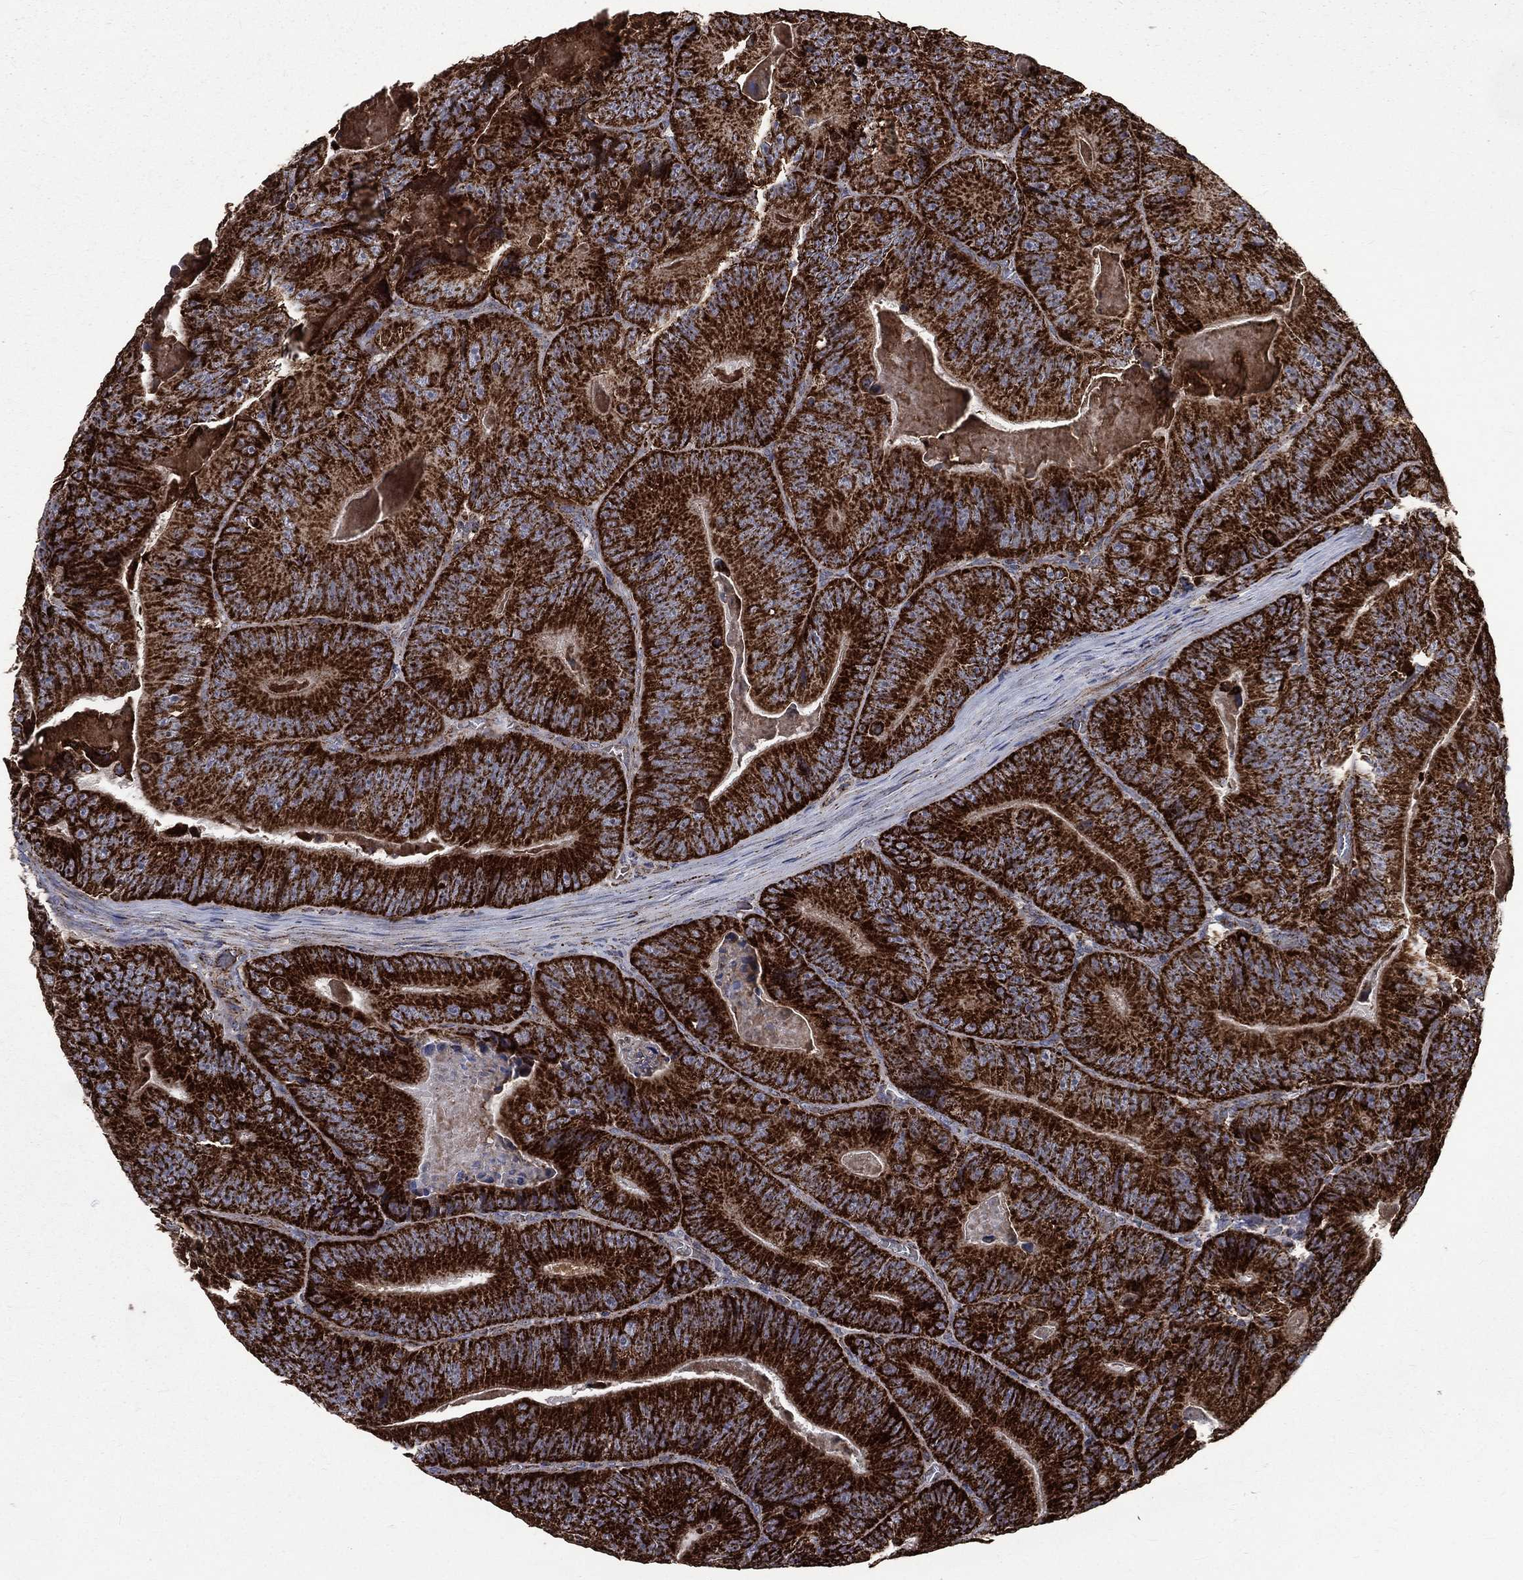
{"staining": {"intensity": "strong", "quantity": ">75%", "location": "cytoplasmic/membranous"}, "tissue": "colorectal cancer", "cell_type": "Tumor cells", "image_type": "cancer", "snomed": [{"axis": "morphology", "description": "Adenocarcinoma, NOS"}, {"axis": "topography", "description": "Colon"}], "caption": "This photomicrograph reveals immunohistochemistry (IHC) staining of colorectal adenocarcinoma, with high strong cytoplasmic/membranous expression in approximately >75% of tumor cells.", "gene": "GOT2", "patient": {"sex": "female", "age": 86}}